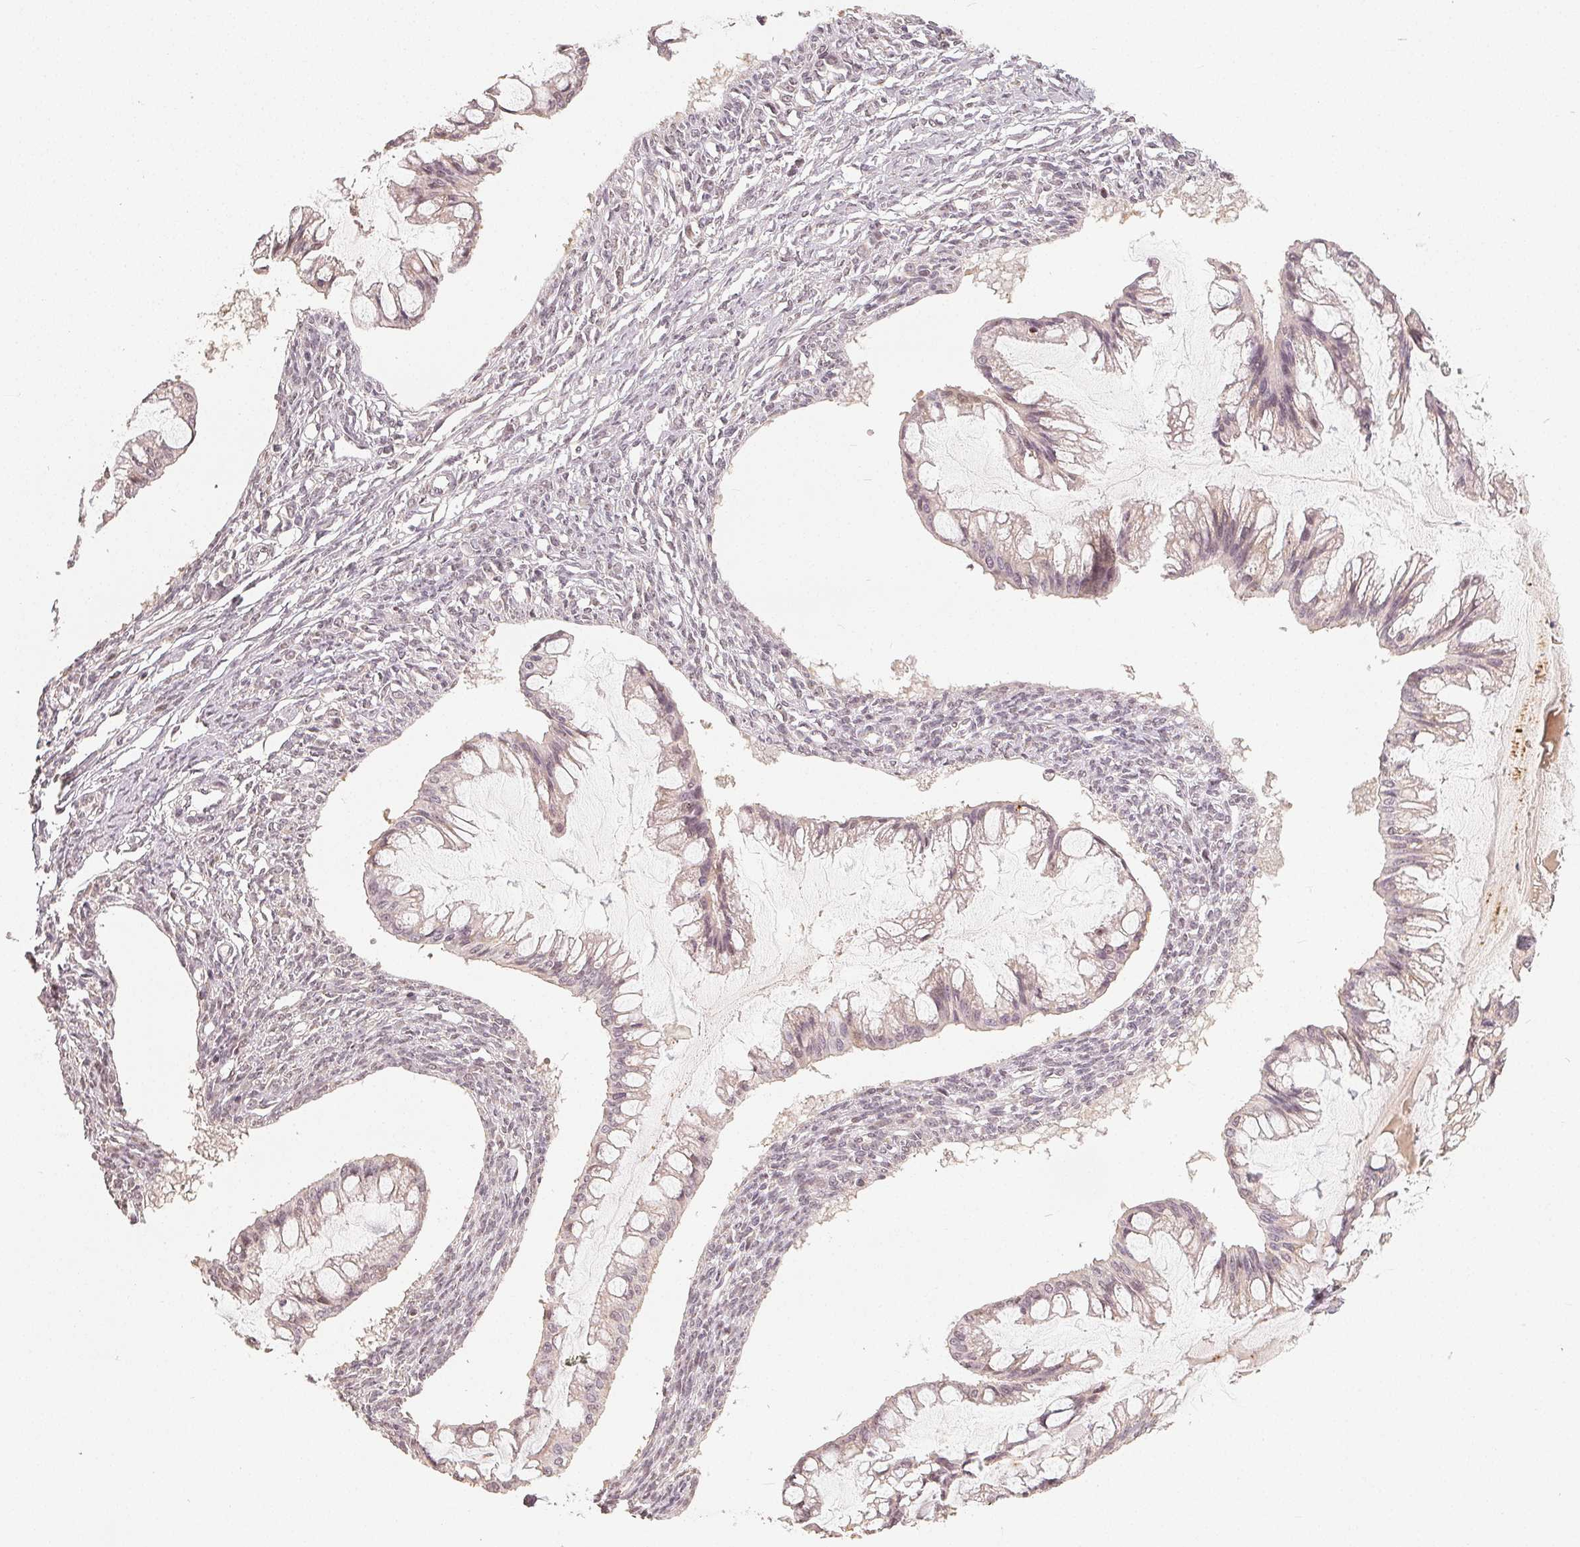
{"staining": {"intensity": "negative", "quantity": "none", "location": "none"}, "tissue": "ovarian cancer", "cell_type": "Tumor cells", "image_type": "cancer", "snomed": [{"axis": "morphology", "description": "Cystadenocarcinoma, mucinous, NOS"}, {"axis": "topography", "description": "Ovary"}], "caption": "IHC micrograph of neoplastic tissue: ovarian cancer stained with DAB reveals no significant protein staining in tumor cells. The staining is performed using DAB brown chromogen with nuclei counter-stained in using hematoxylin.", "gene": "CCDC138", "patient": {"sex": "female", "age": 73}}